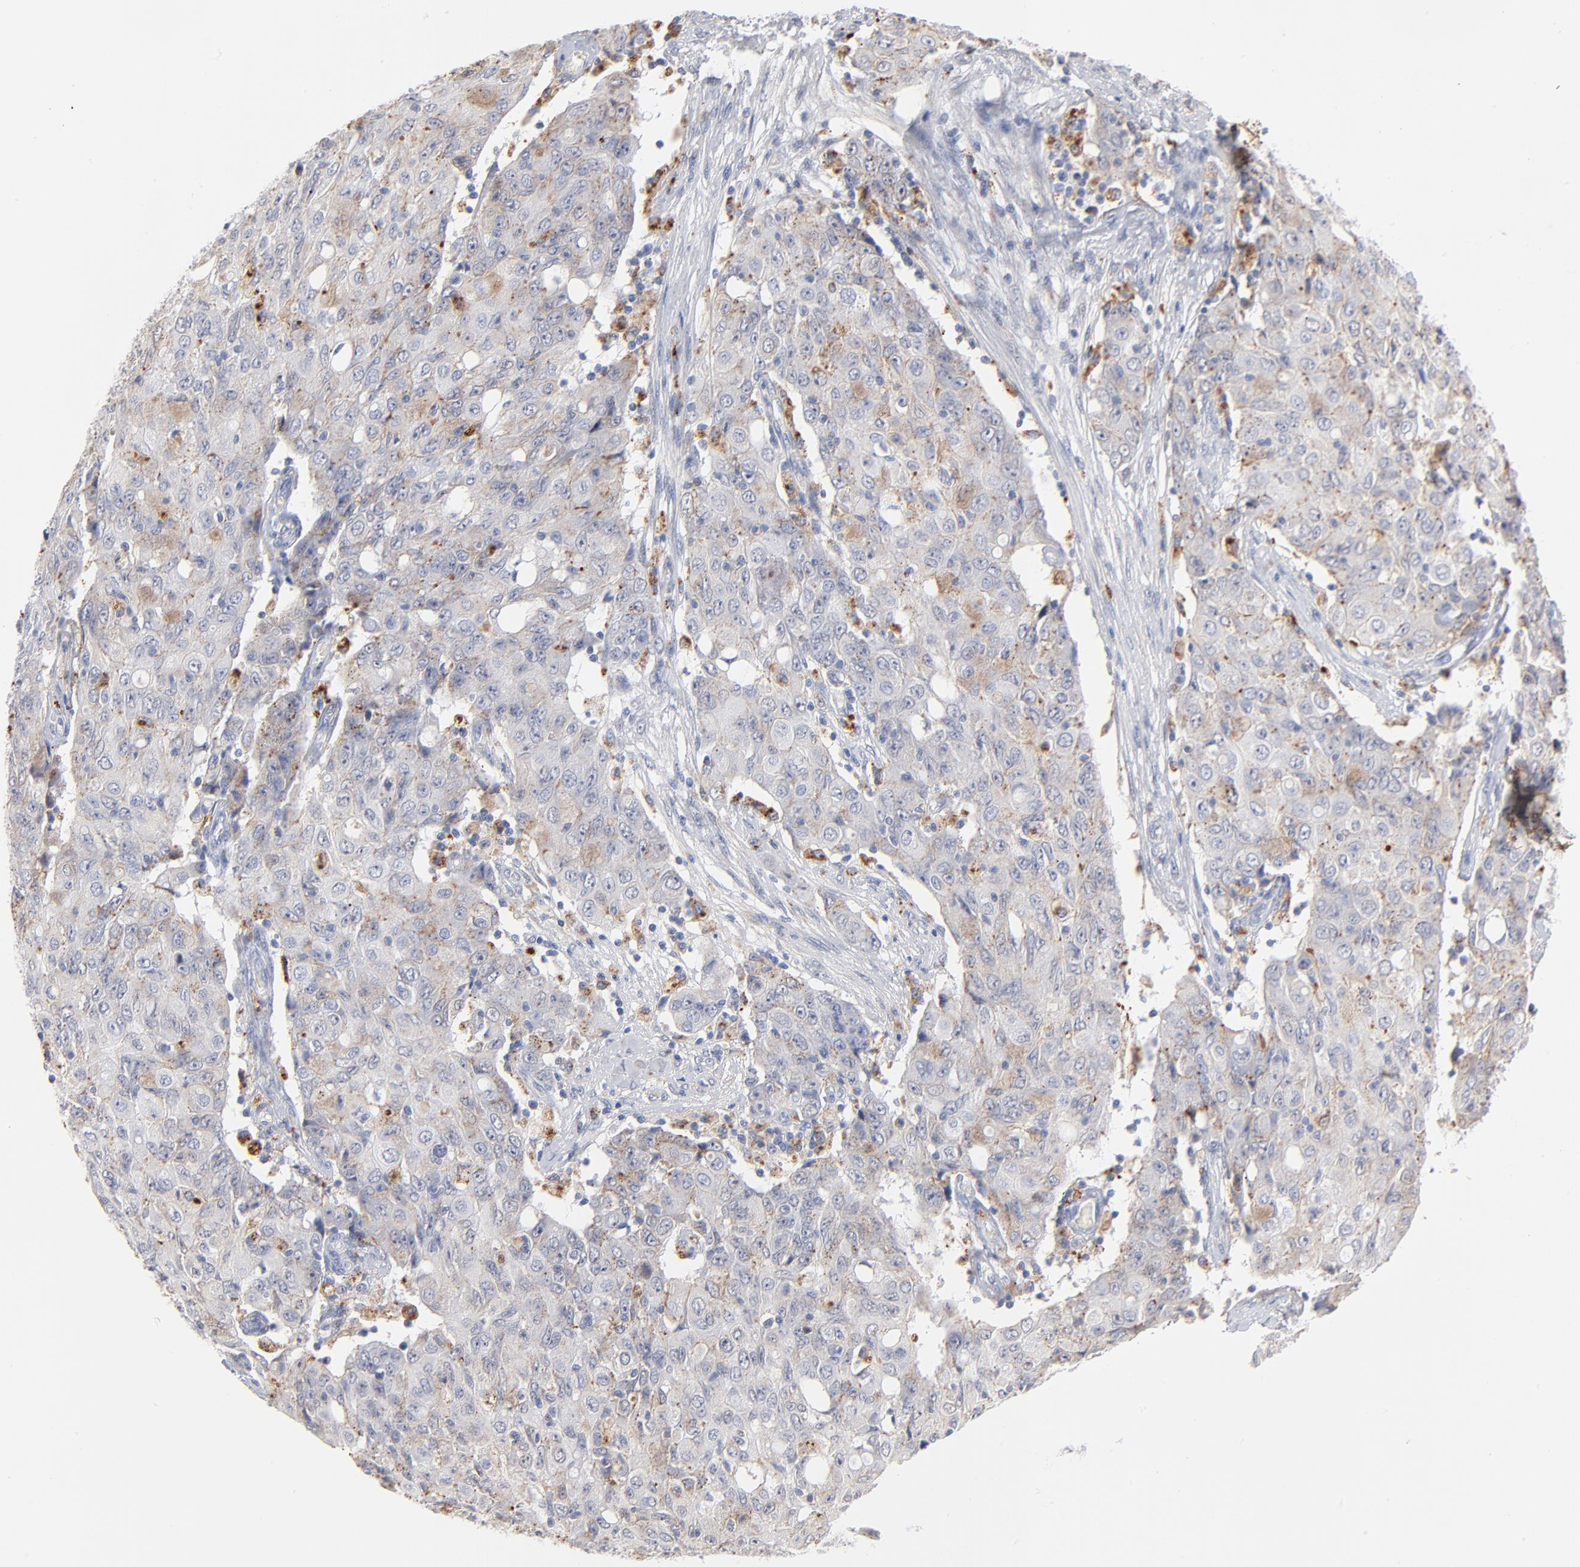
{"staining": {"intensity": "moderate", "quantity": "25%-75%", "location": "cytoplasmic/membranous"}, "tissue": "ovarian cancer", "cell_type": "Tumor cells", "image_type": "cancer", "snomed": [{"axis": "morphology", "description": "Carcinoma, endometroid"}, {"axis": "topography", "description": "Ovary"}], "caption": "A high-resolution micrograph shows IHC staining of endometroid carcinoma (ovarian), which reveals moderate cytoplasmic/membranous positivity in approximately 25%-75% of tumor cells.", "gene": "LTBP2", "patient": {"sex": "female", "age": 42}}